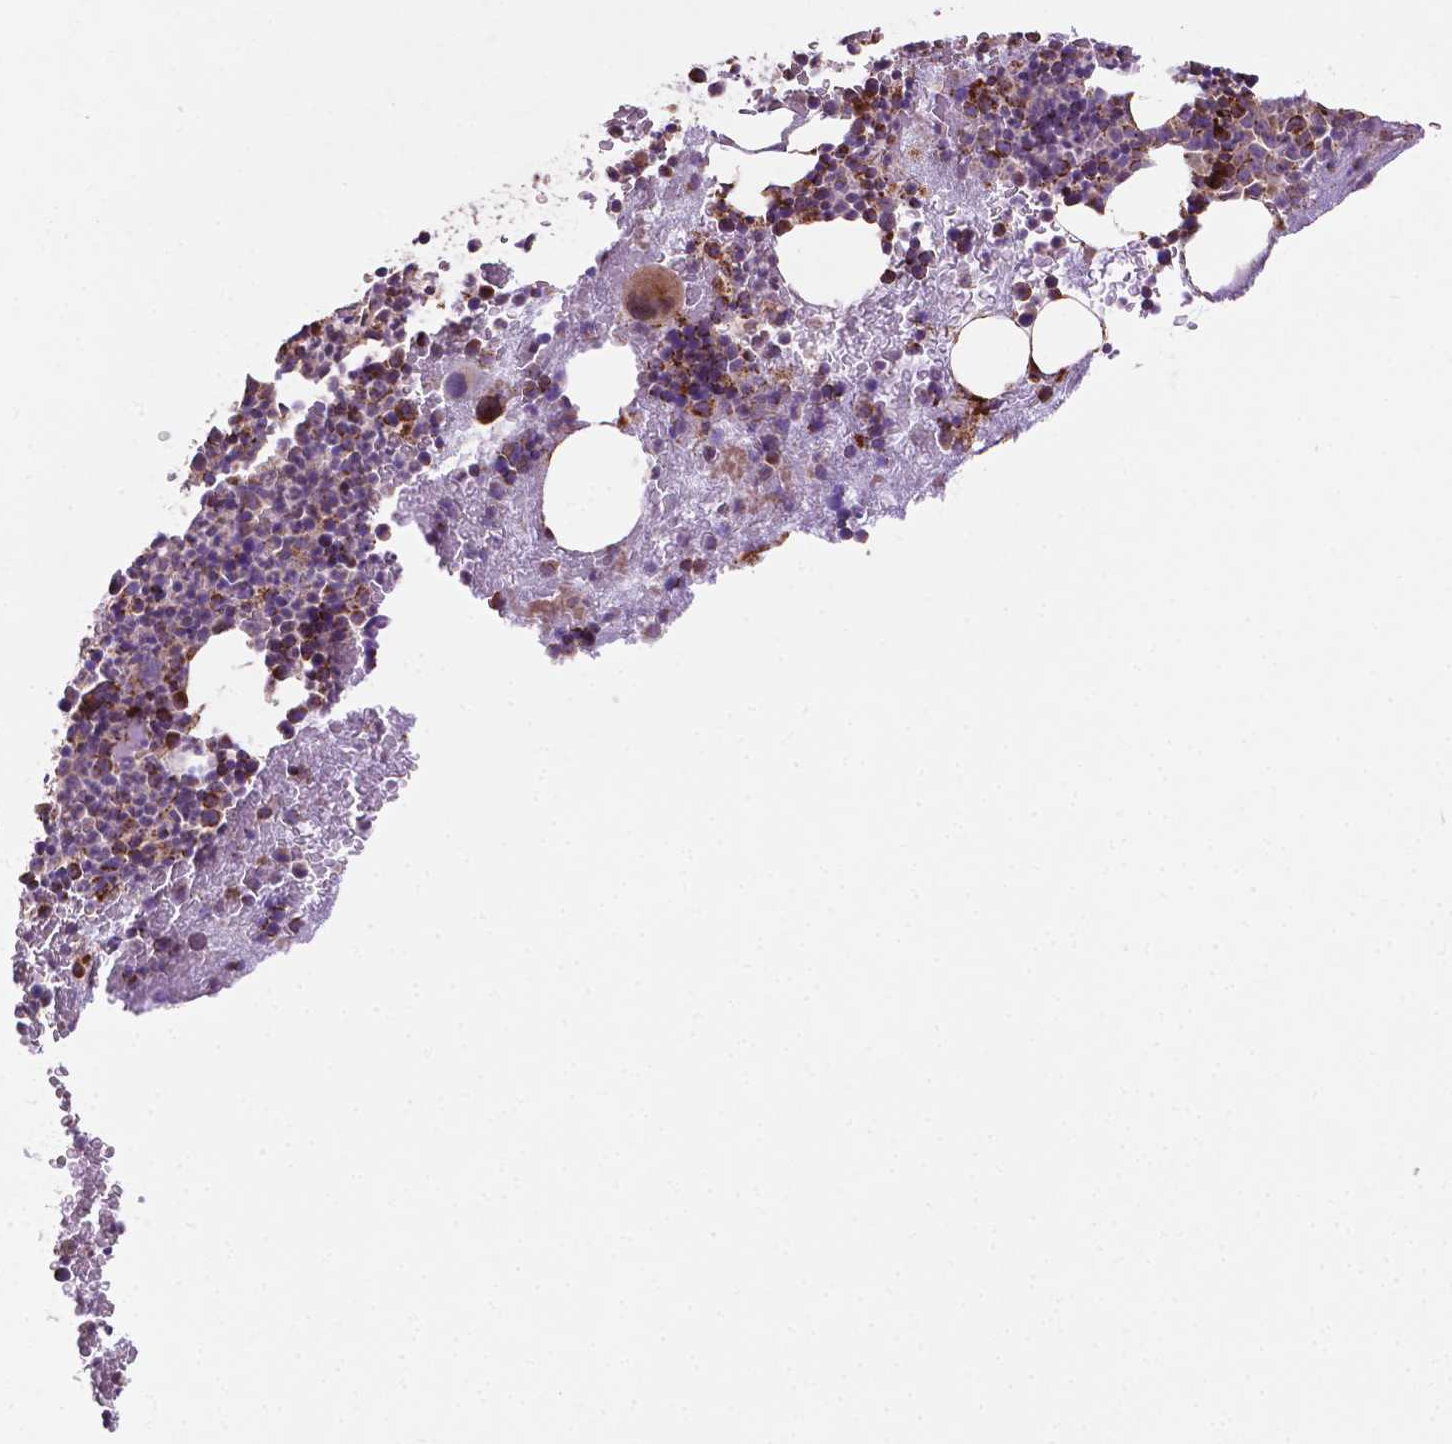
{"staining": {"intensity": "strong", "quantity": "25%-75%", "location": "cytoplasmic/membranous"}, "tissue": "bone marrow", "cell_type": "Hematopoietic cells", "image_type": "normal", "snomed": [{"axis": "morphology", "description": "Normal tissue, NOS"}, {"axis": "topography", "description": "Bone marrow"}], "caption": "Immunohistochemistry histopathology image of benign bone marrow: human bone marrow stained using IHC displays high levels of strong protein expression localized specifically in the cytoplasmic/membranous of hematopoietic cells, appearing as a cytoplasmic/membranous brown color.", "gene": "ILVBL", "patient": {"sex": "male", "age": 44}}